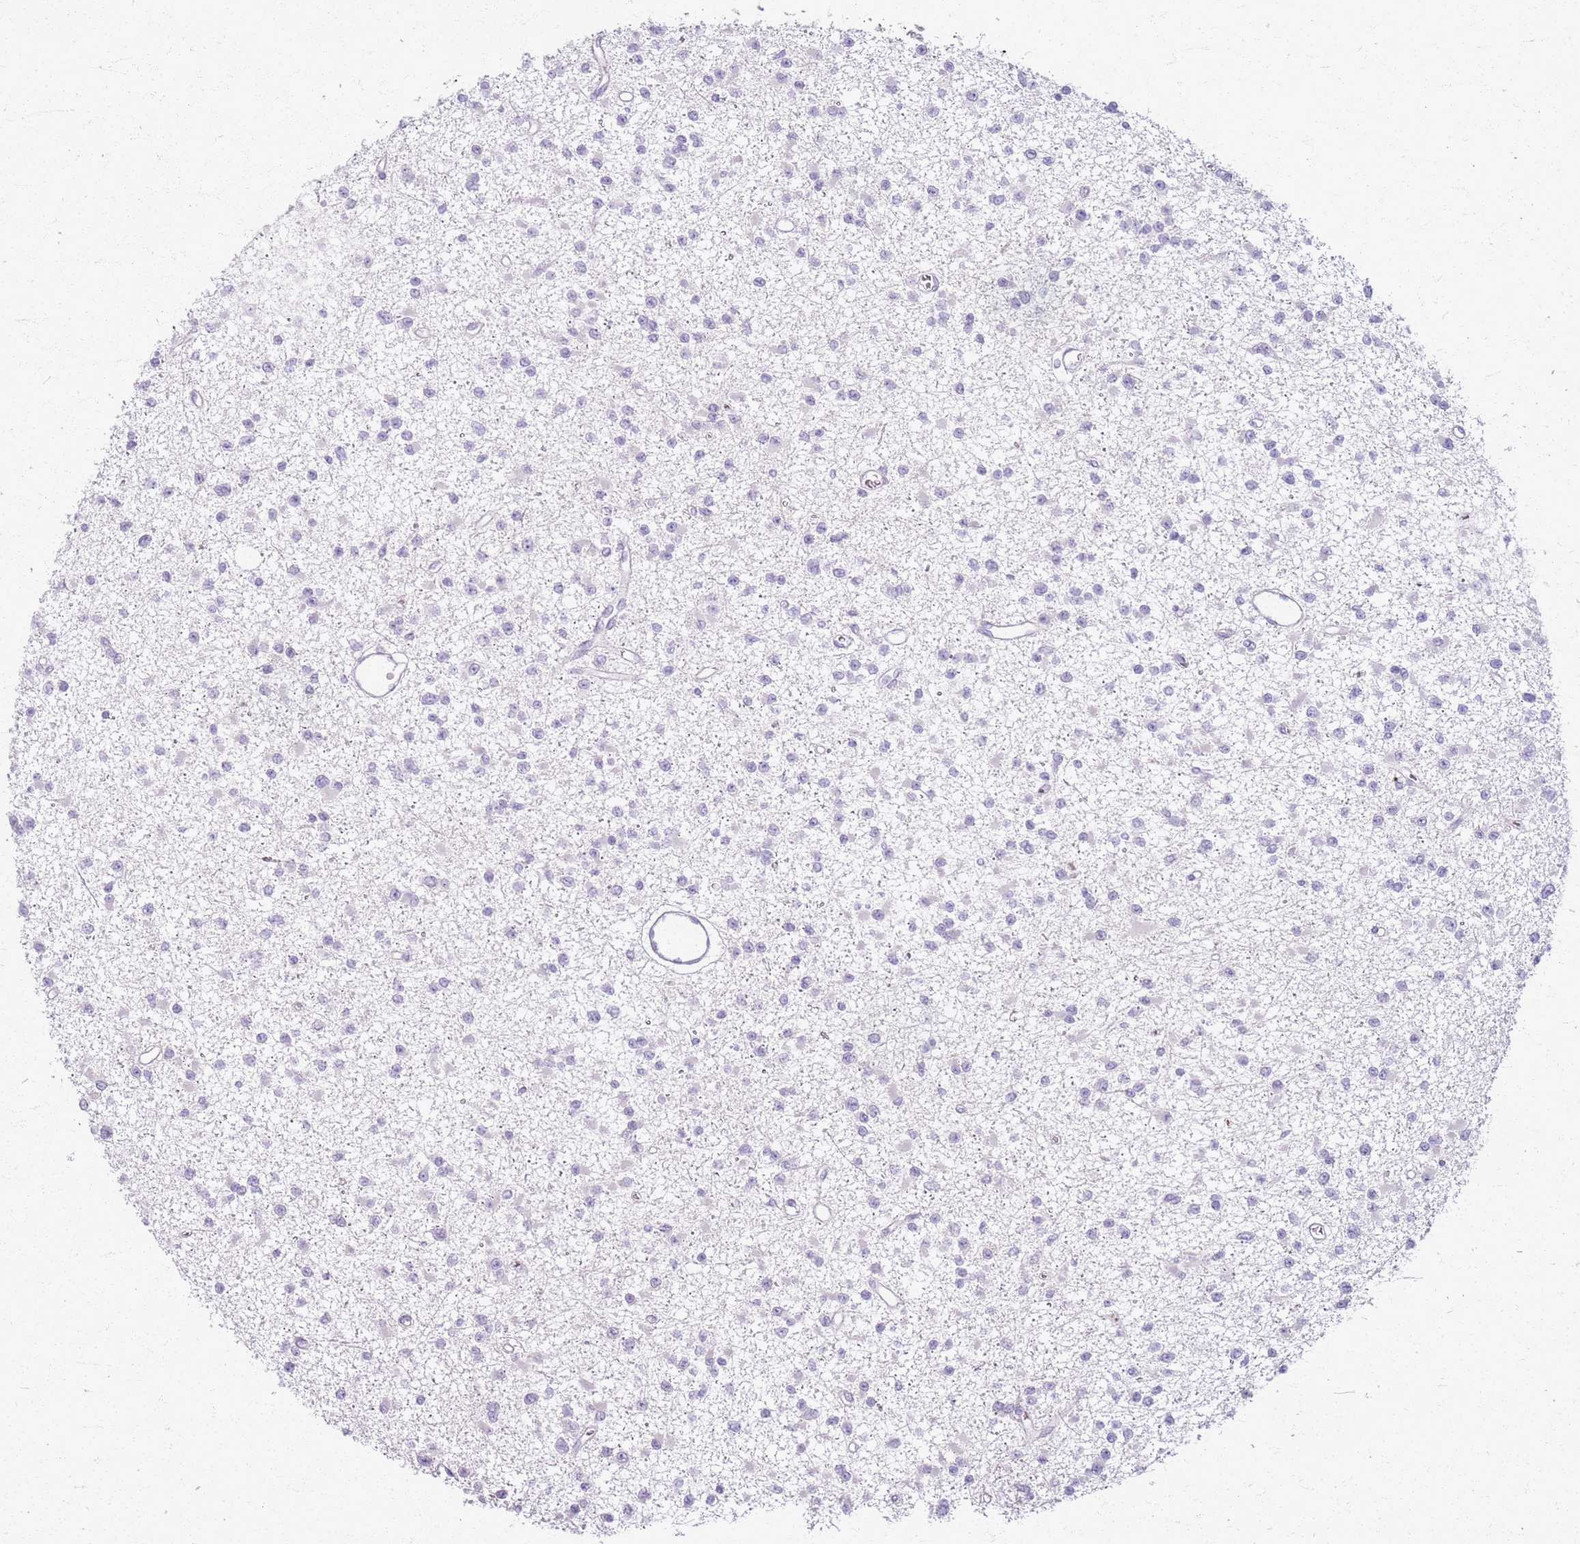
{"staining": {"intensity": "negative", "quantity": "none", "location": "none"}, "tissue": "glioma", "cell_type": "Tumor cells", "image_type": "cancer", "snomed": [{"axis": "morphology", "description": "Glioma, malignant, Low grade"}, {"axis": "topography", "description": "Brain"}], "caption": "Immunohistochemistry of human malignant glioma (low-grade) demonstrates no expression in tumor cells.", "gene": "CSRP3", "patient": {"sex": "female", "age": 22}}